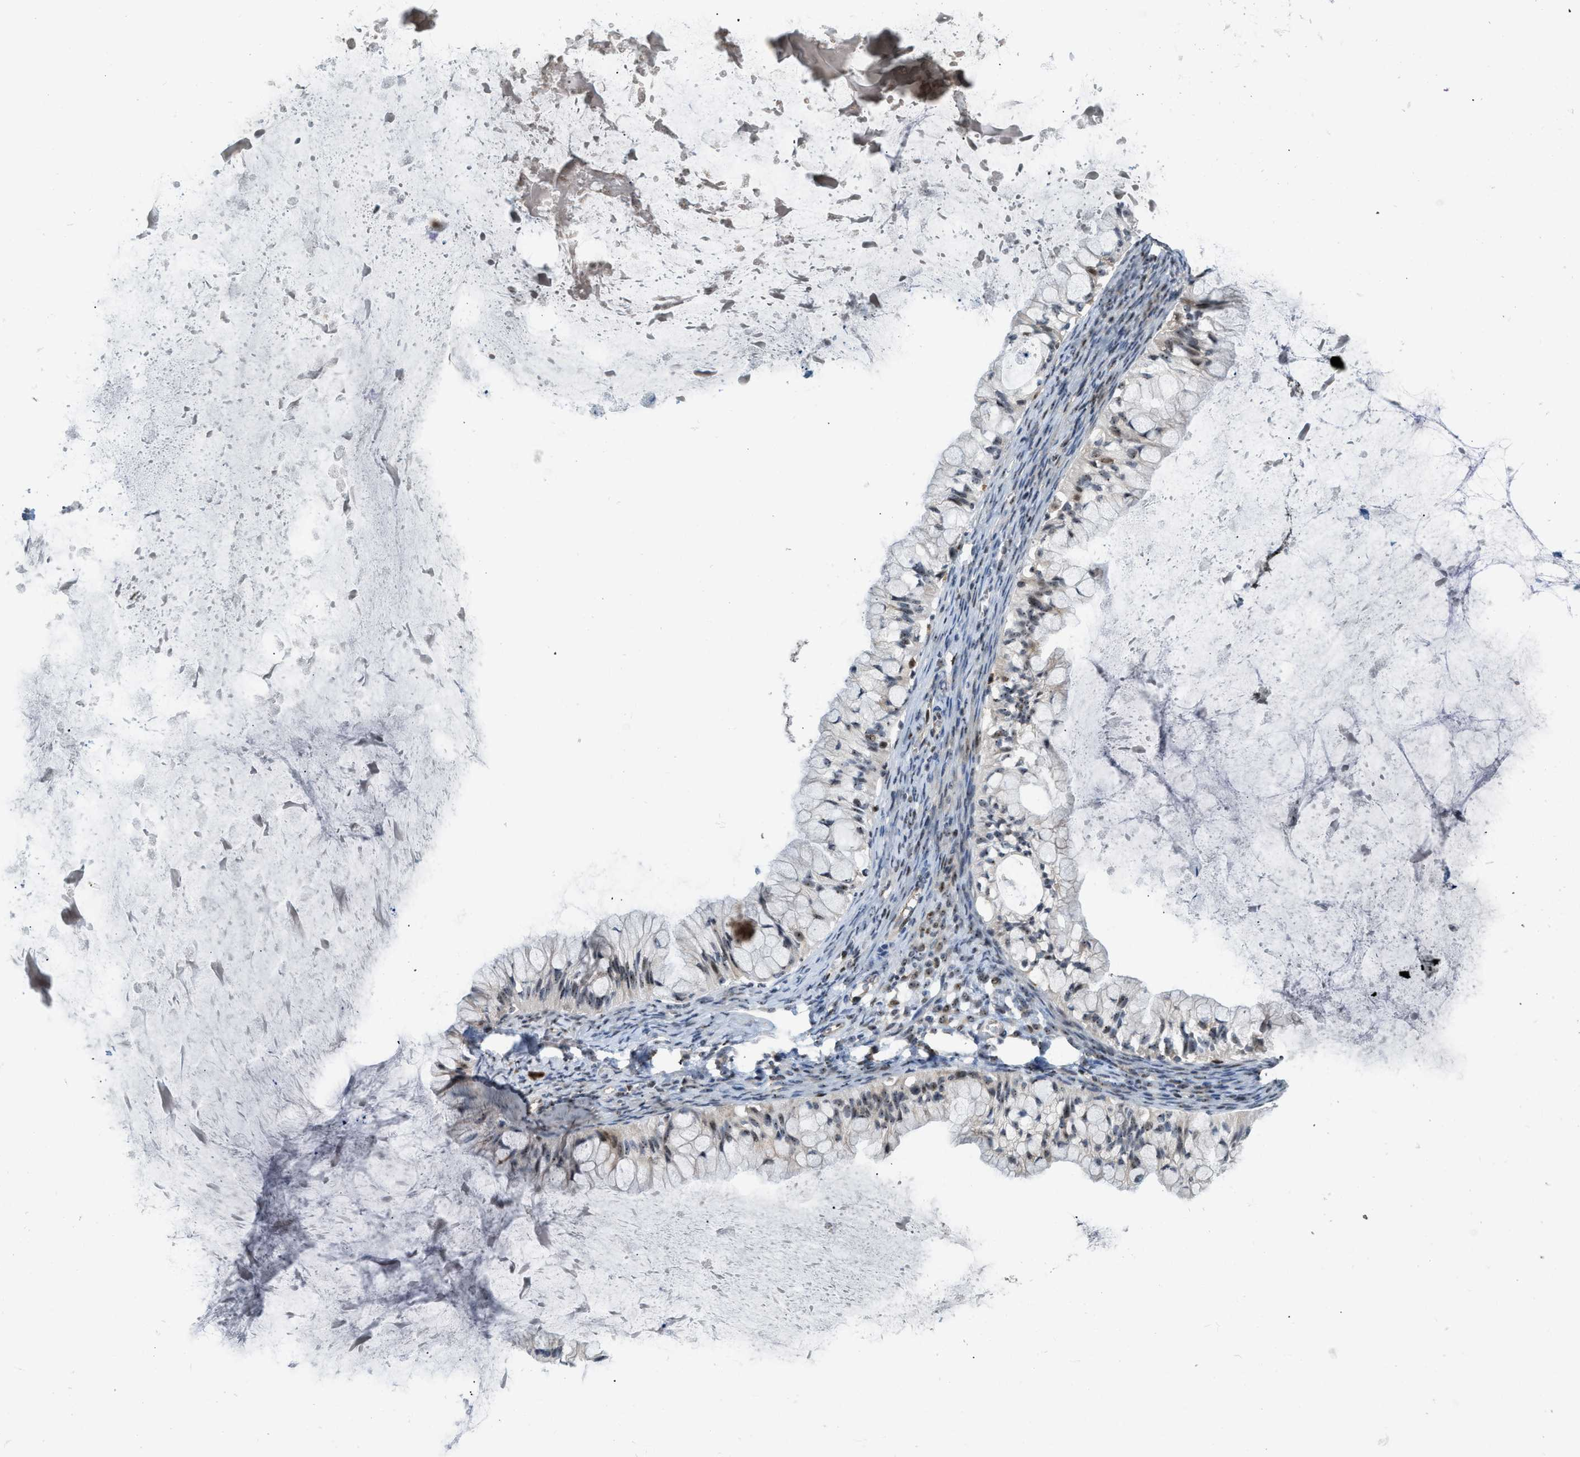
{"staining": {"intensity": "moderate", "quantity": "25%-75%", "location": "nuclear"}, "tissue": "ovarian cancer", "cell_type": "Tumor cells", "image_type": "cancer", "snomed": [{"axis": "morphology", "description": "Cystadenocarcinoma, mucinous, NOS"}, {"axis": "topography", "description": "Ovary"}], "caption": "Moderate nuclear protein expression is seen in approximately 25%-75% of tumor cells in ovarian cancer (mucinous cystadenocarcinoma).", "gene": "E2F1", "patient": {"sex": "female", "age": 57}}